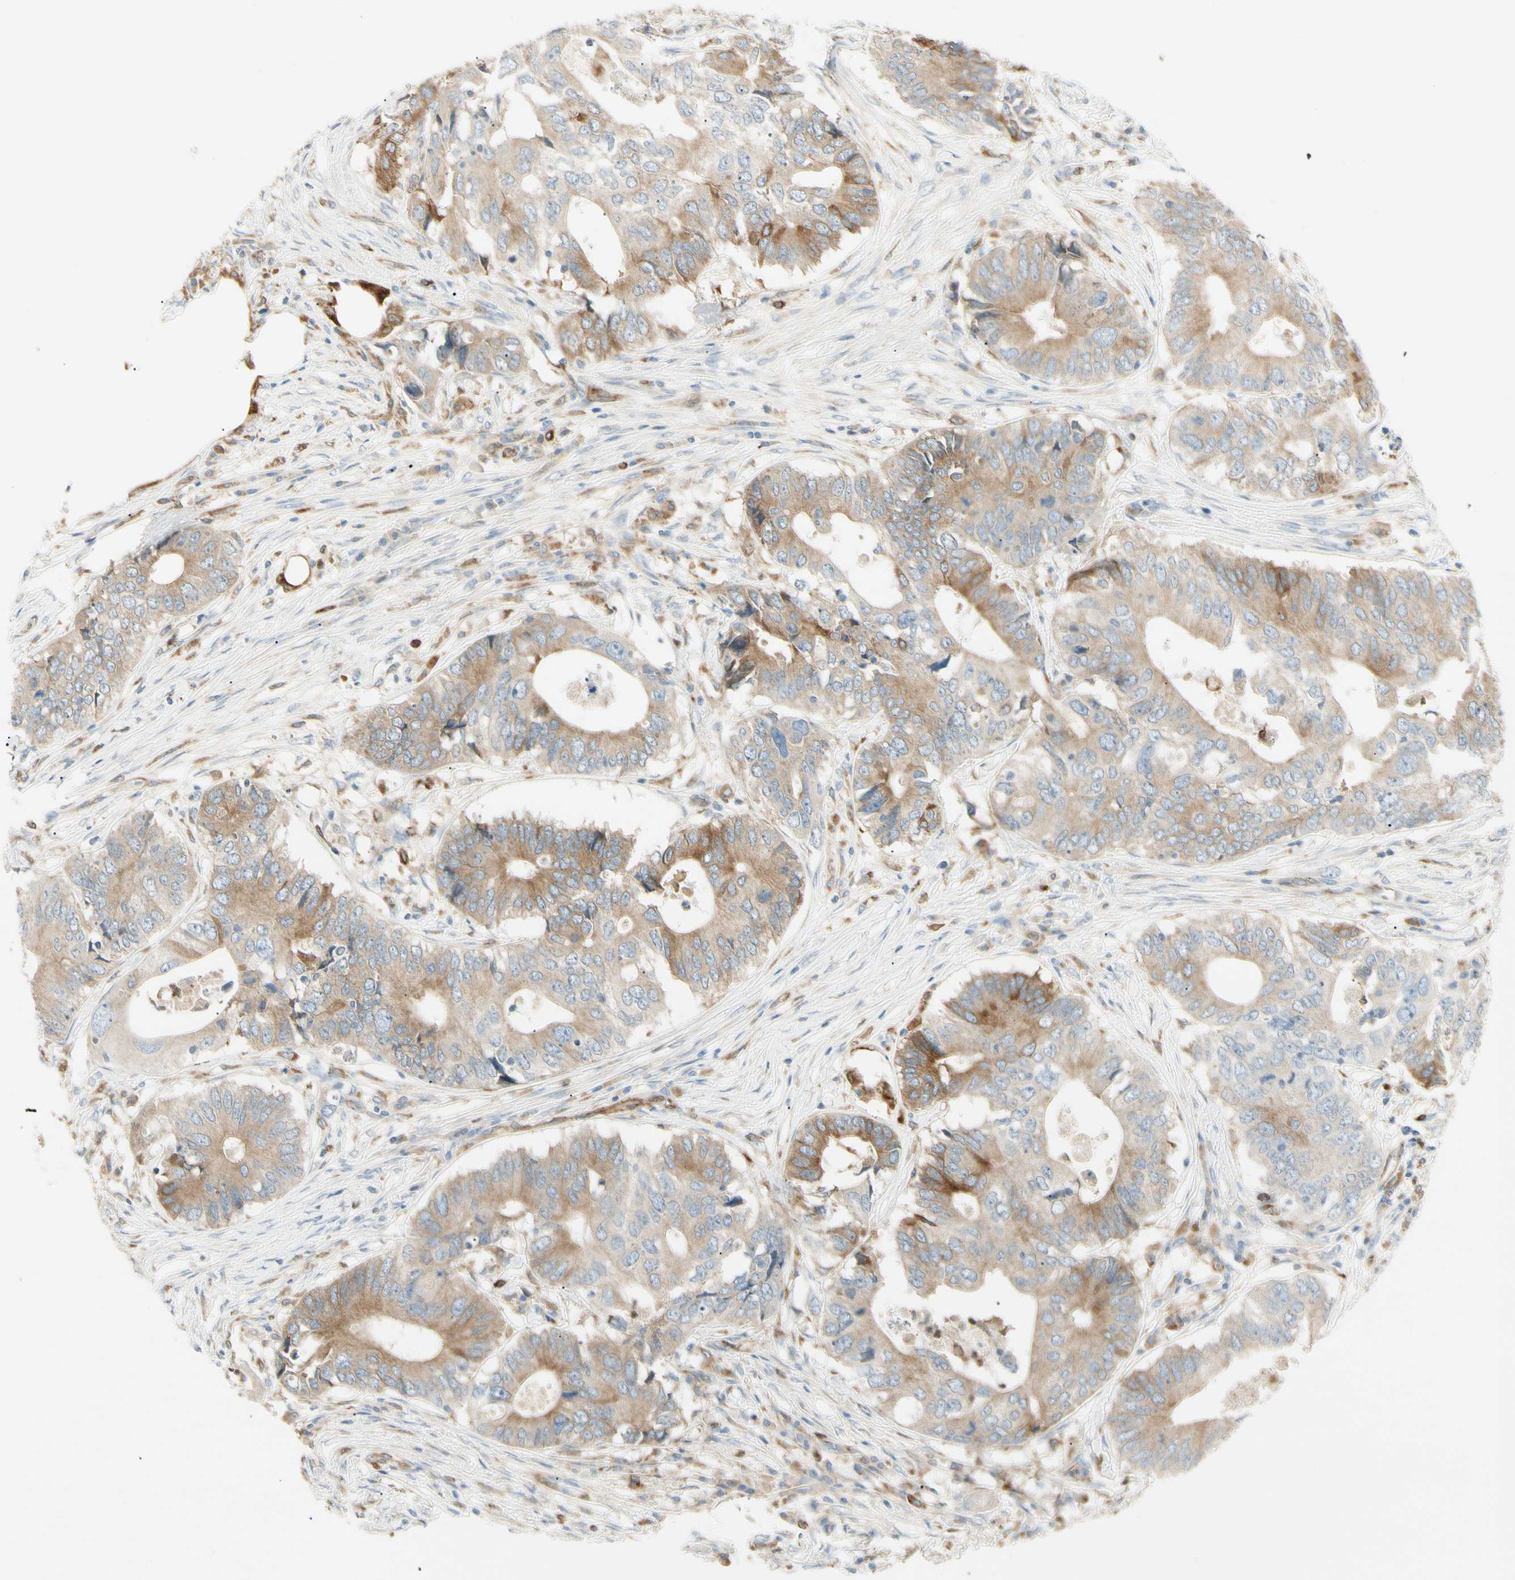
{"staining": {"intensity": "moderate", "quantity": "<25%", "location": "cytoplasmic/membranous"}, "tissue": "colorectal cancer", "cell_type": "Tumor cells", "image_type": "cancer", "snomed": [{"axis": "morphology", "description": "Adenocarcinoma, NOS"}, {"axis": "topography", "description": "Colon"}], "caption": "Tumor cells display low levels of moderate cytoplasmic/membranous expression in approximately <25% of cells in adenocarcinoma (colorectal). (DAB = brown stain, brightfield microscopy at high magnification).", "gene": "LPCAT2", "patient": {"sex": "male", "age": 71}}